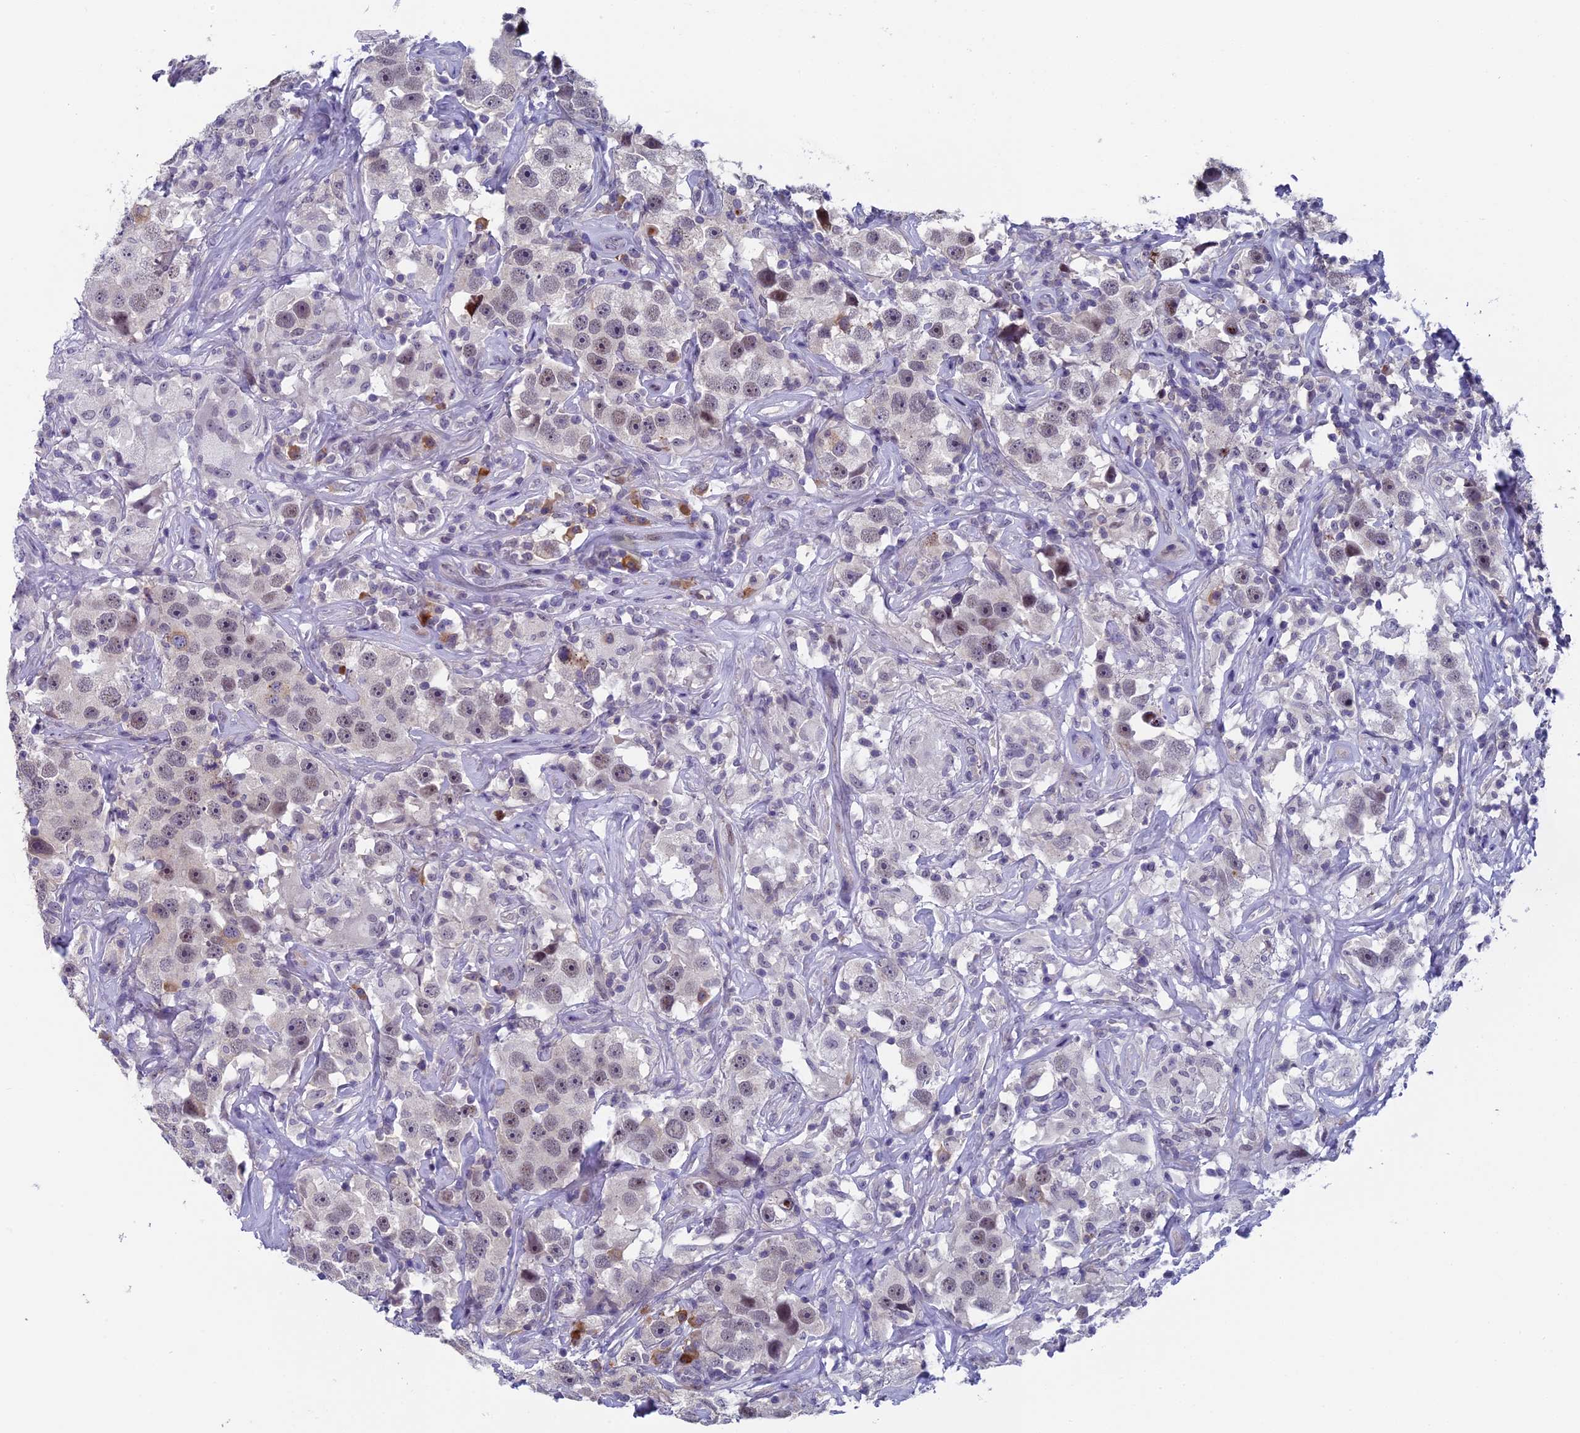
{"staining": {"intensity": "weak", "quantity": "<25%", "location": "nuclear"}, "tissue": "testis cancer", "cell_type": "Tumor cells", "image_type": "cancer", "snomed": [{"axis": "morphology", "description": "Seminoma, NOS"}, {"axis": "topography", "description": "Testis"}], "caption": "Tumor cells show no significant expression in testis seminoma.", "gene": "CNEP1R1", "patient": {"sex": "male", "age": 49}}